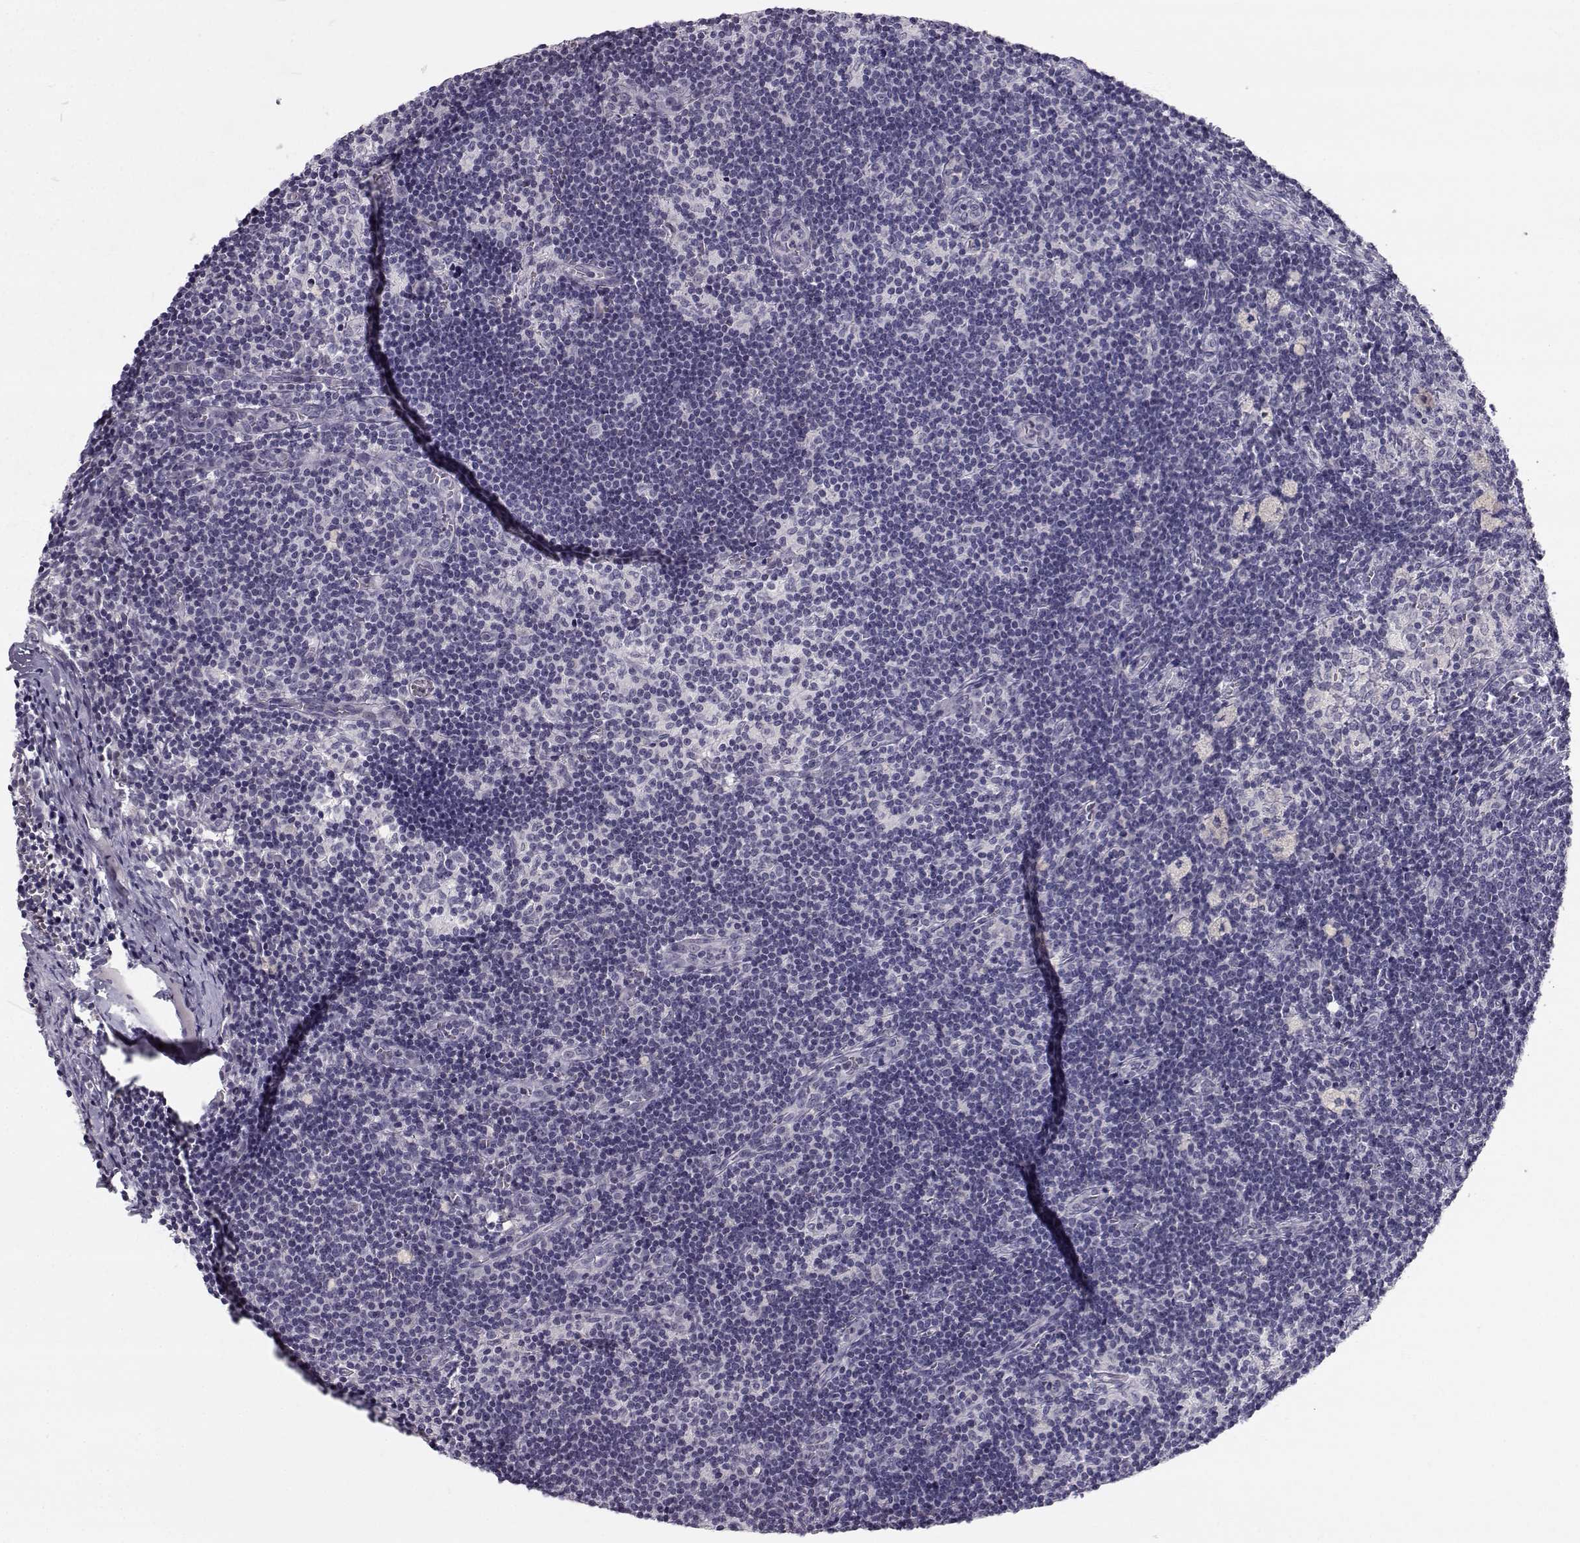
{"staining": {"intensity": "negative", "quantity": "none", "location": "none"}, "tissue": "lymph node", "cell_type": "Germinal center cells", "image_type": "normal", "snomed": [{"axis": "morphology", "description": "Normal tissue, NOS"}, {"axis": "topography", "description": "Lymph node"}], "caption": "Germinal center cells show no significant positivity in normal lymph node. (Stains: DAB IHC with hematoxylin counter stain, Microscopy: brightfield microscopy at high magnification).", "gene": "ZNF185", "patient": {"sex": "female", "age": 52}}